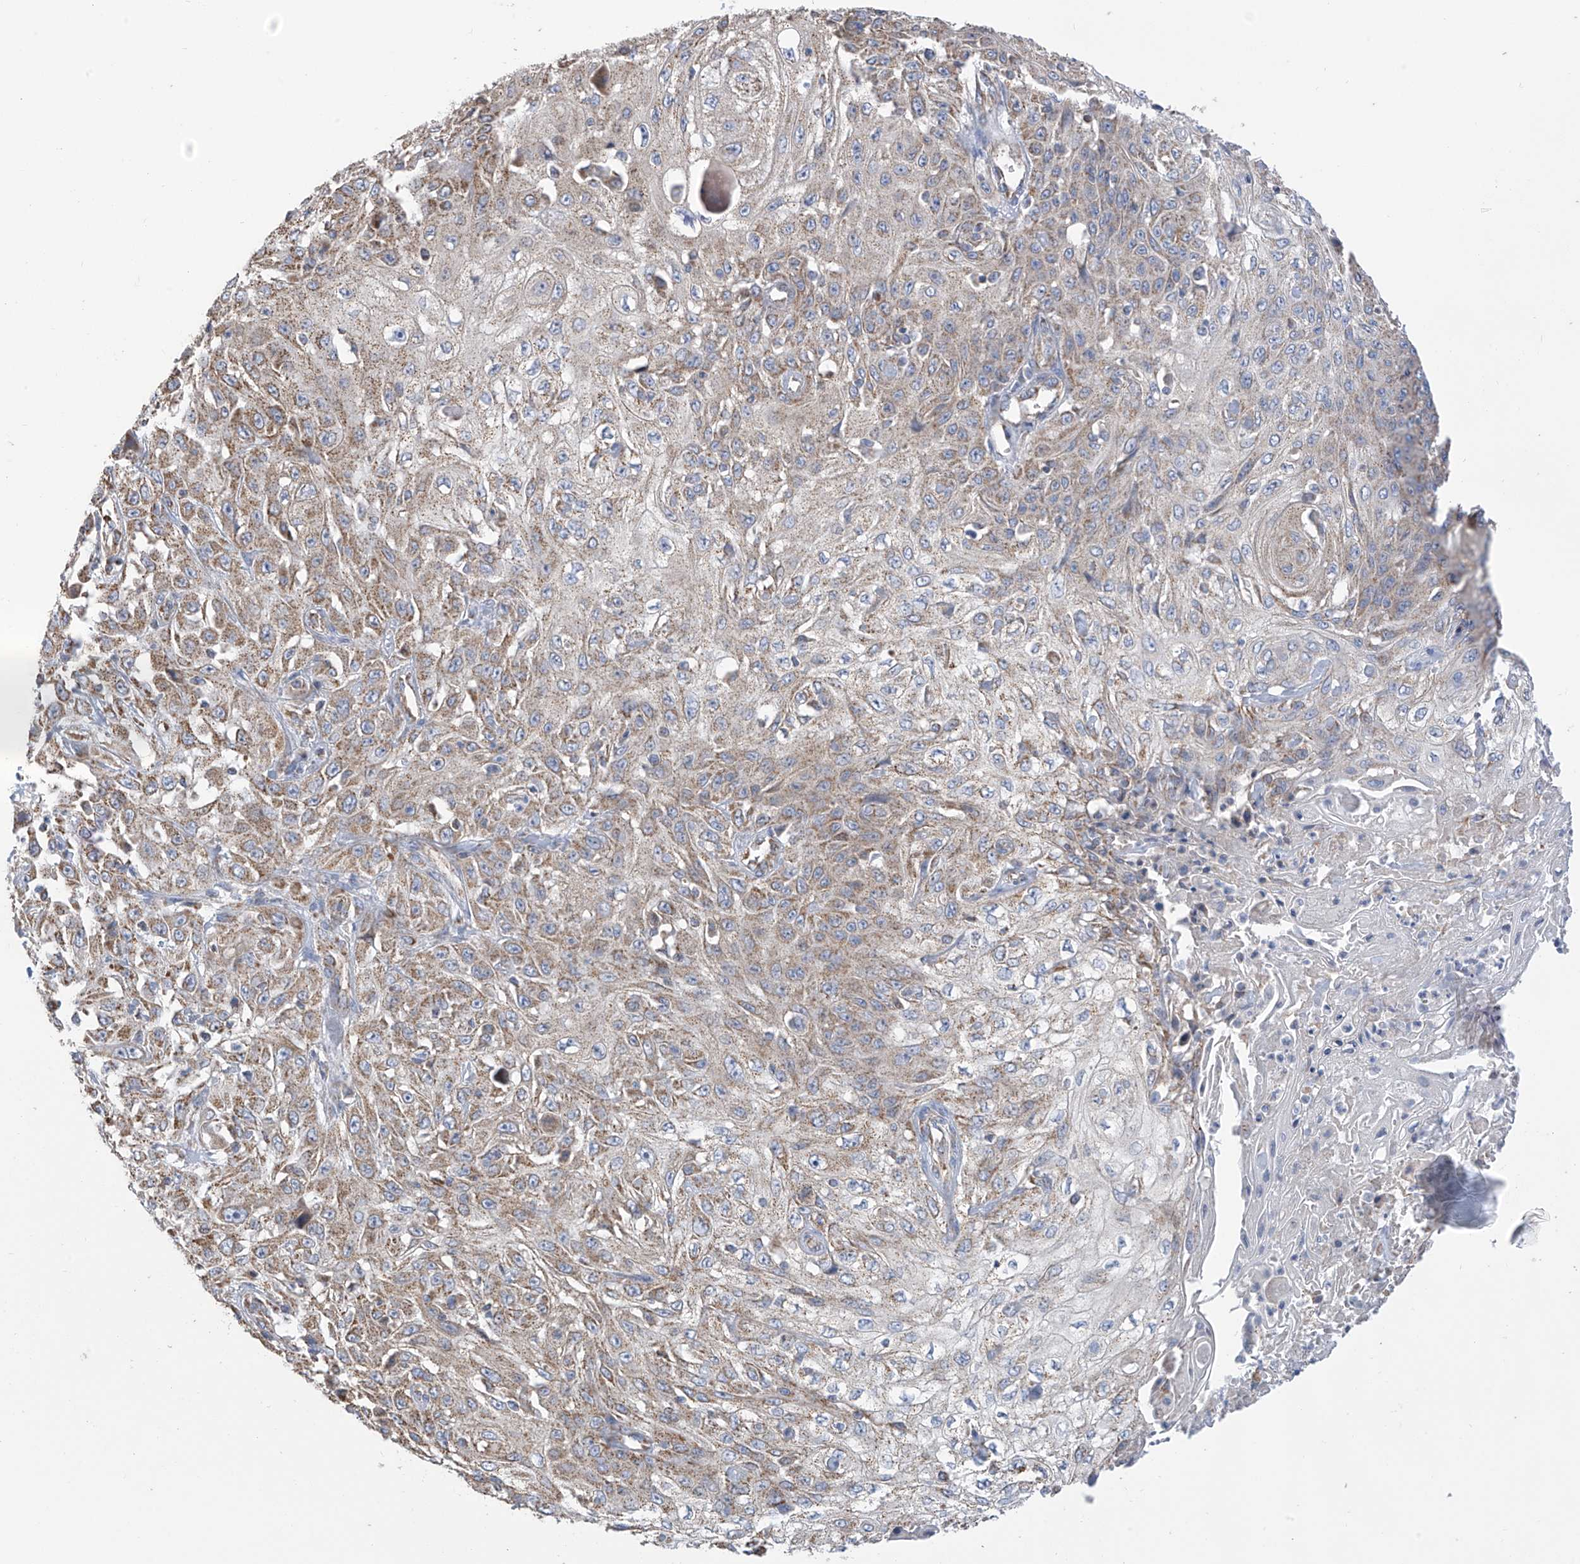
{"staining": {"intensity": "moderate", "quantity": ">75%", "location": "cytoplasmic/membranous"}, "tissue": "skin cancer", "cell_type": "Tumor cells", "image_type": "cancer", "snomed": [{"axis": "morphology", "description": "Squamous cell carcinoma, NOS"}, {"axis": "morphology", "description": "Squamous cell carcinoma, metastatic, NOS"}, {"axis": "topography", "description": "Skin"}, {"axis": "topography", "description": "Lymph node"}], "caption": "Immunohistochemical staining of human skin cancer reveals medium levels of moderate cytoplasmic/membranous positivity in about >75% of tumor cells.", "gene": "PNPT1", "patient": {"sex": "male", "age": 75}}